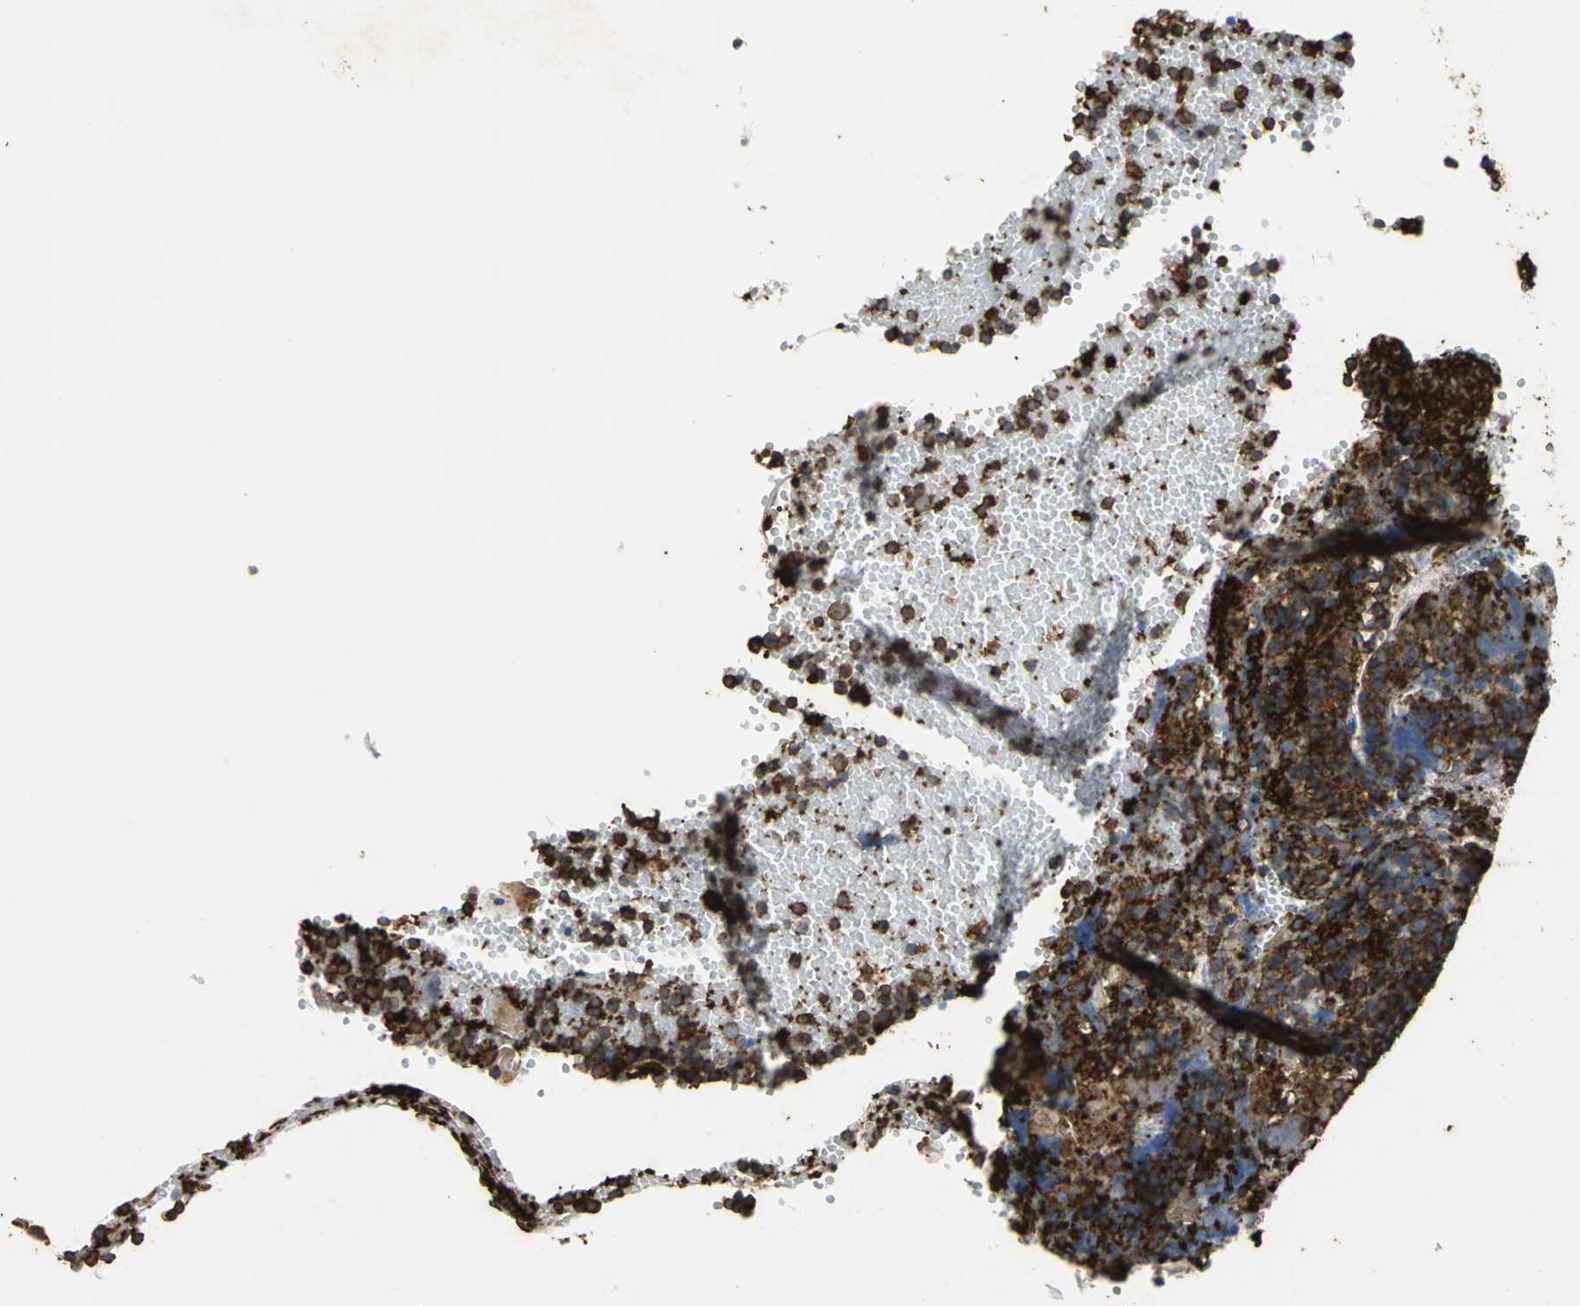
{"staining": {"intensity": "strong", "quantity": ">75%", "location": "cytoplasmic/membranous"}, "tissue": "tonsil", "cell_type": "Germinal center cells", "image_type": "normal", "snomed": [{"axis": "morphology", "description": "Normal tissue, NOS"}, {"axis": "topography", "description": "Tonsil"}], "caption": "Immunohistochemistry (IHC) (DAB (3,3'-diaminobenzidine)) staining of benign tonsil demonstrates strong cytoplasmic/membranous protein staining in approximately >75% of germinal center cells. (DAB IHC with brightfield microscopy, high magnification).", "gene": "TLN1", "patient": {"sex": "female", "age": 40}}